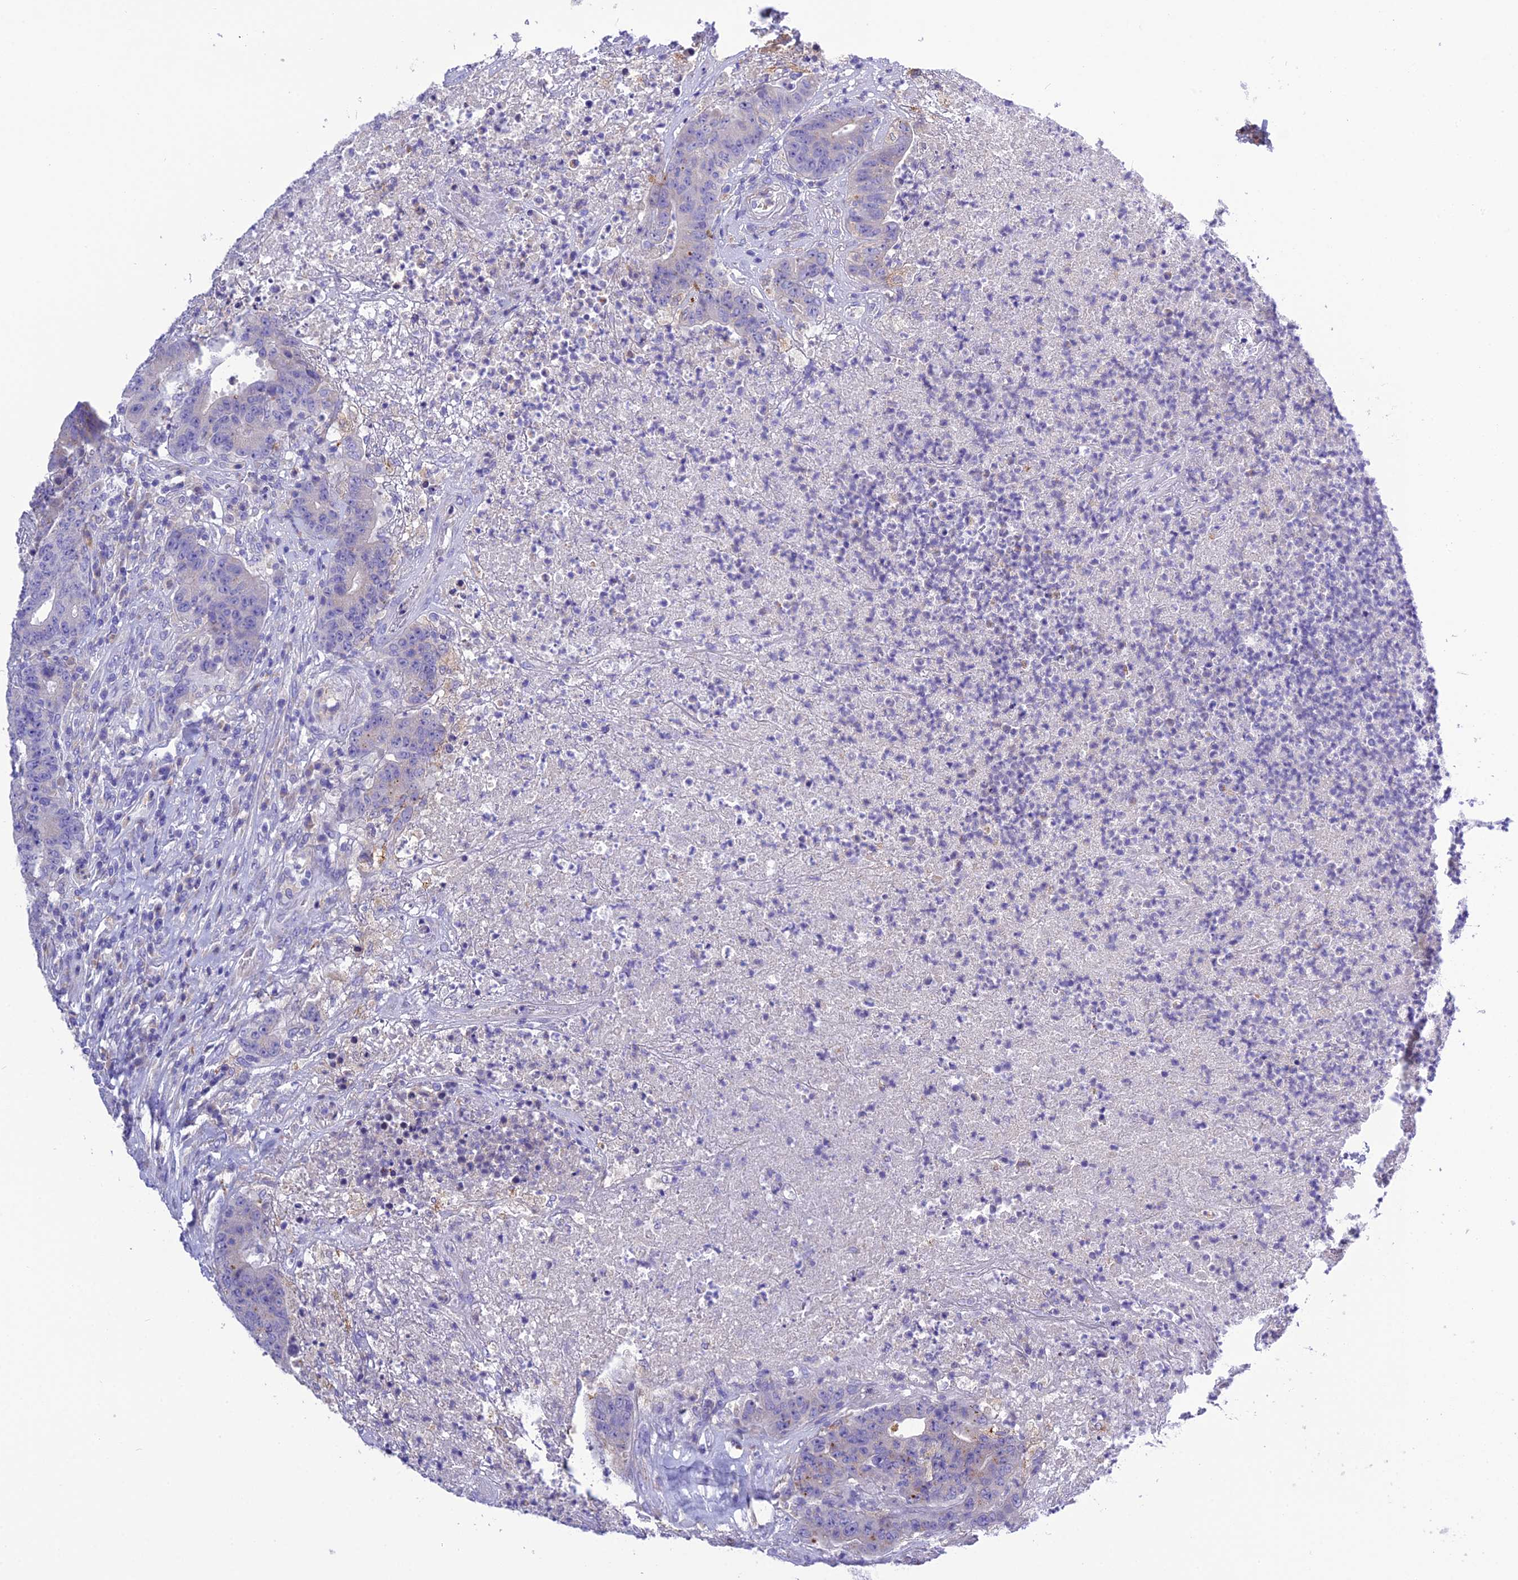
{"staining": {"intensity": "negative", "quantity": "none", "location": "none"}, "tissue": "colorectal cancer", "cell_type": "Tumor cells", "image_type": "cancer", "snomed": [{"axis": "morphology", "description": "Adenocarcinoma, NOS"}, {"axis": "topography", "description": "Colon"}], "caption": "Tumor cells show no significant positivity in colorectal cancer.", "gene": "KIAA0408", "patient": {"sex": "female", "age": 75}}